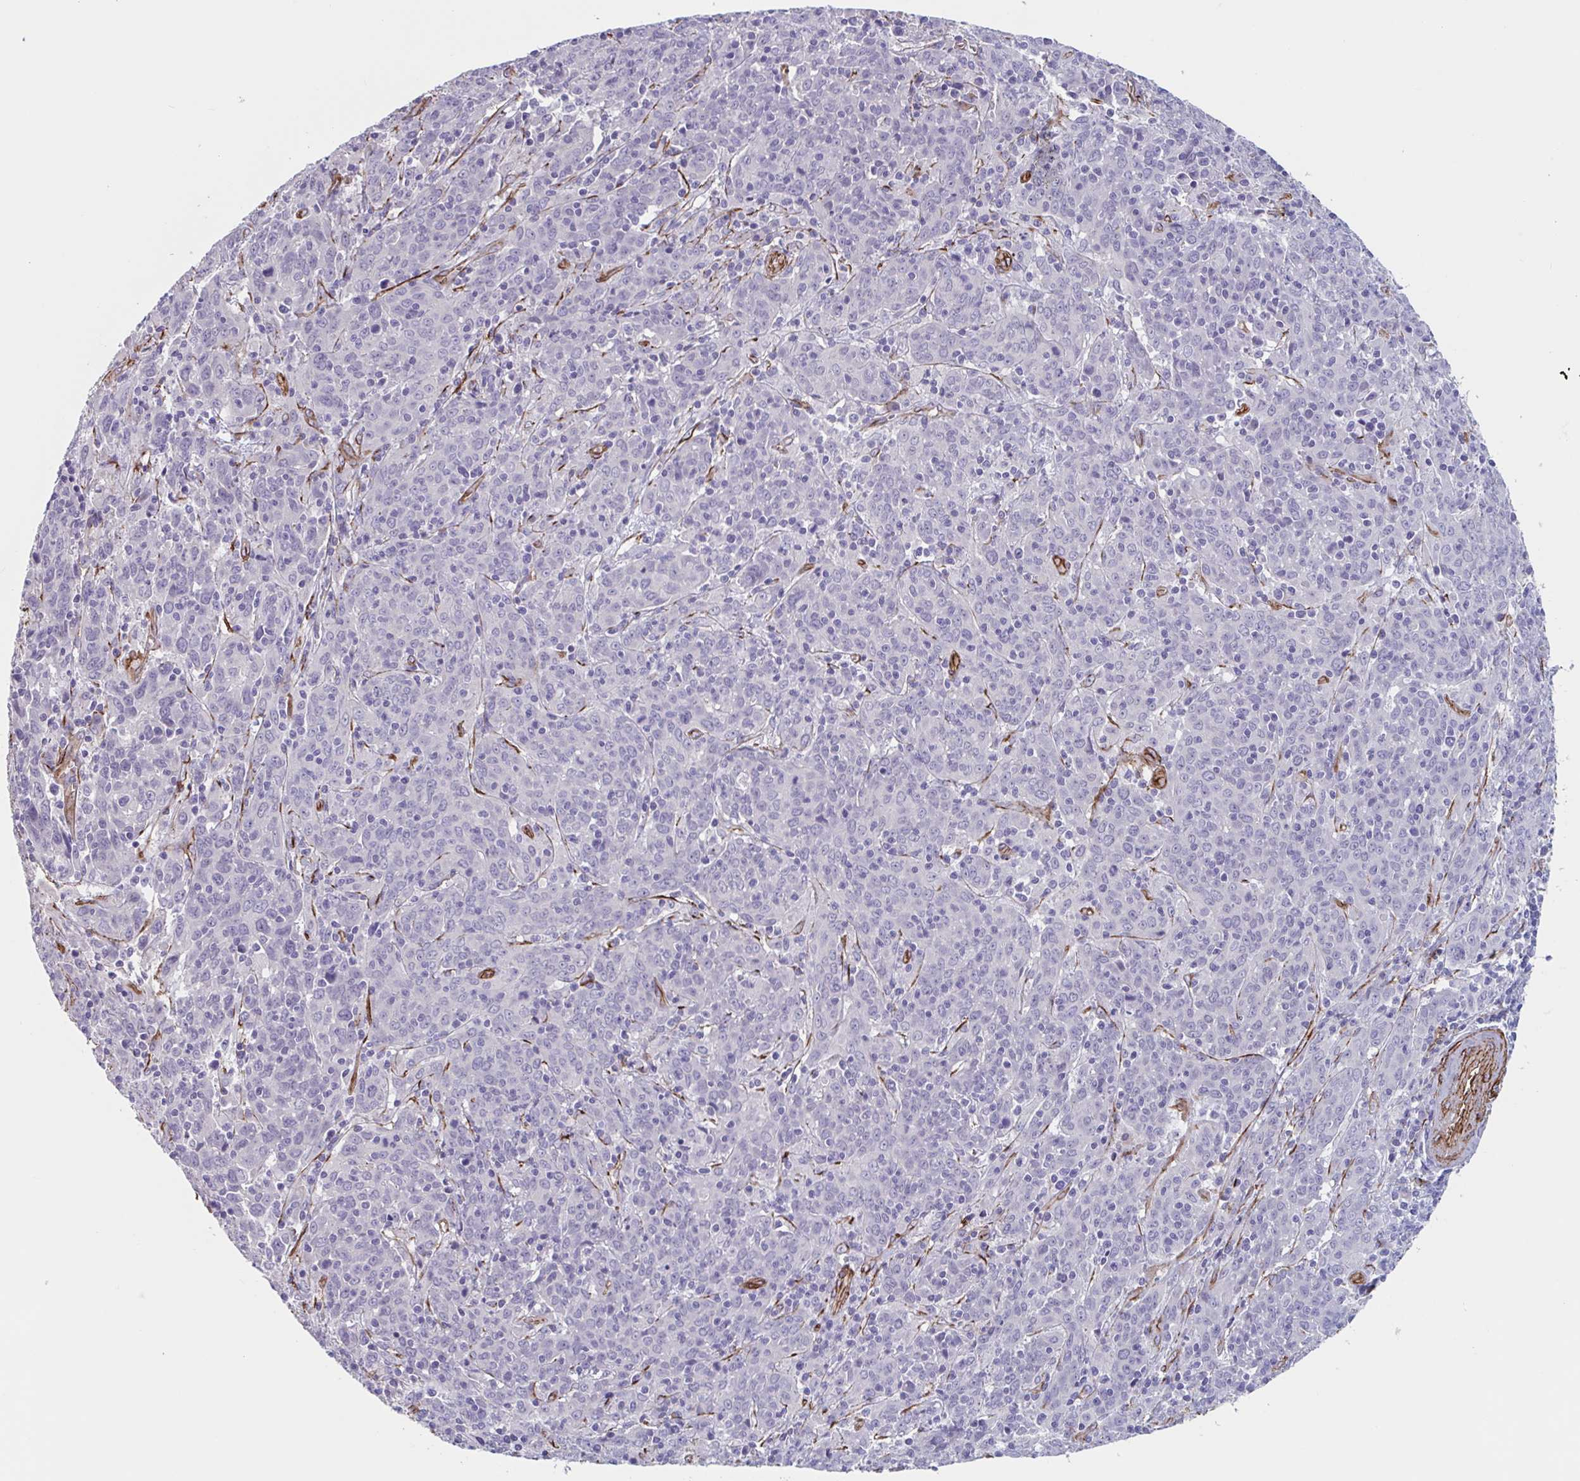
{"staining": {"intensity": "negative", "quantity": "none", "location": "none"}, "tissue": "cervical cancer", "cell_type": "Tumor cells", "image_type": "cancer", "snomed": [{"axis": "morphology", "description": "Squamous cell carcinoma, NOS"}, {"axis": "topography", "description": "Cervix"}], "caption": "Immunohistochemistry (IHC) micrograph of neoplastic tissue: human squamous cell carcinoma (cervical) stained with DAB exhibits no significant protein positivity in tumor cells.", "gene": "CITED4", "patient": {"sex": "female", "age": 67}}